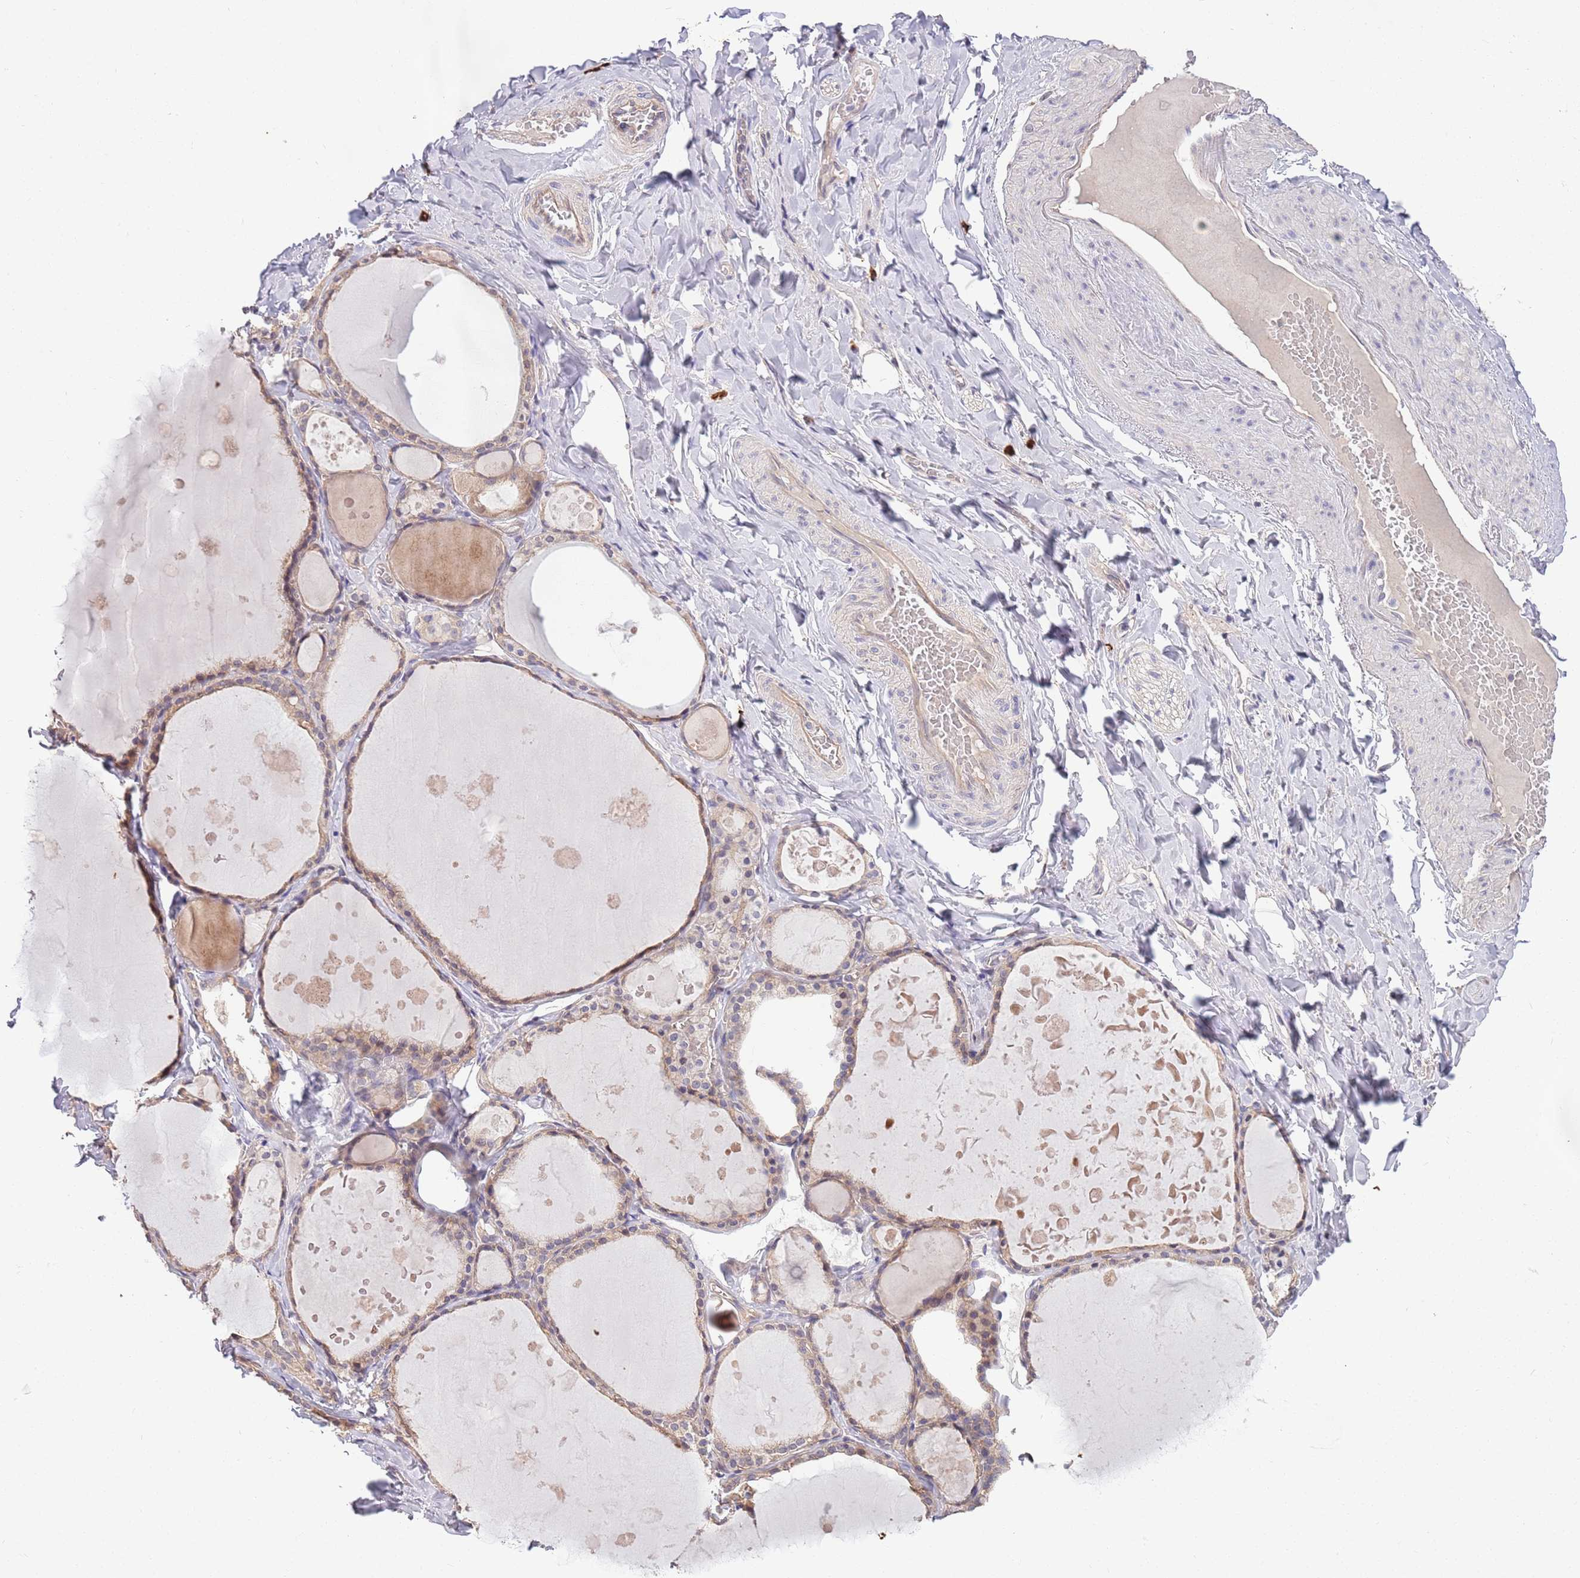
{"staining": {"intensity": "moderate", "quantity": ">75%", "location": "cytoplasmic/membranous"}, "tissue": "thyroid gland", "cell_type": "Glandular cells", "image_type": "normal", "snomed": [{"axis": "morphology", "description": "Normal tissue, NOS"}, {"axis": "topography", "description": "Thyroid gland"}], "caption": "An IHC histopathology image of unremarkable tissue is shown. Protein staining in brown shows moderate cytoplasmic/membranous positivity in thyroid gland within glandular cells.", "gene": "MARVELD2", "patient": {"sex": "male", "age": 56}}